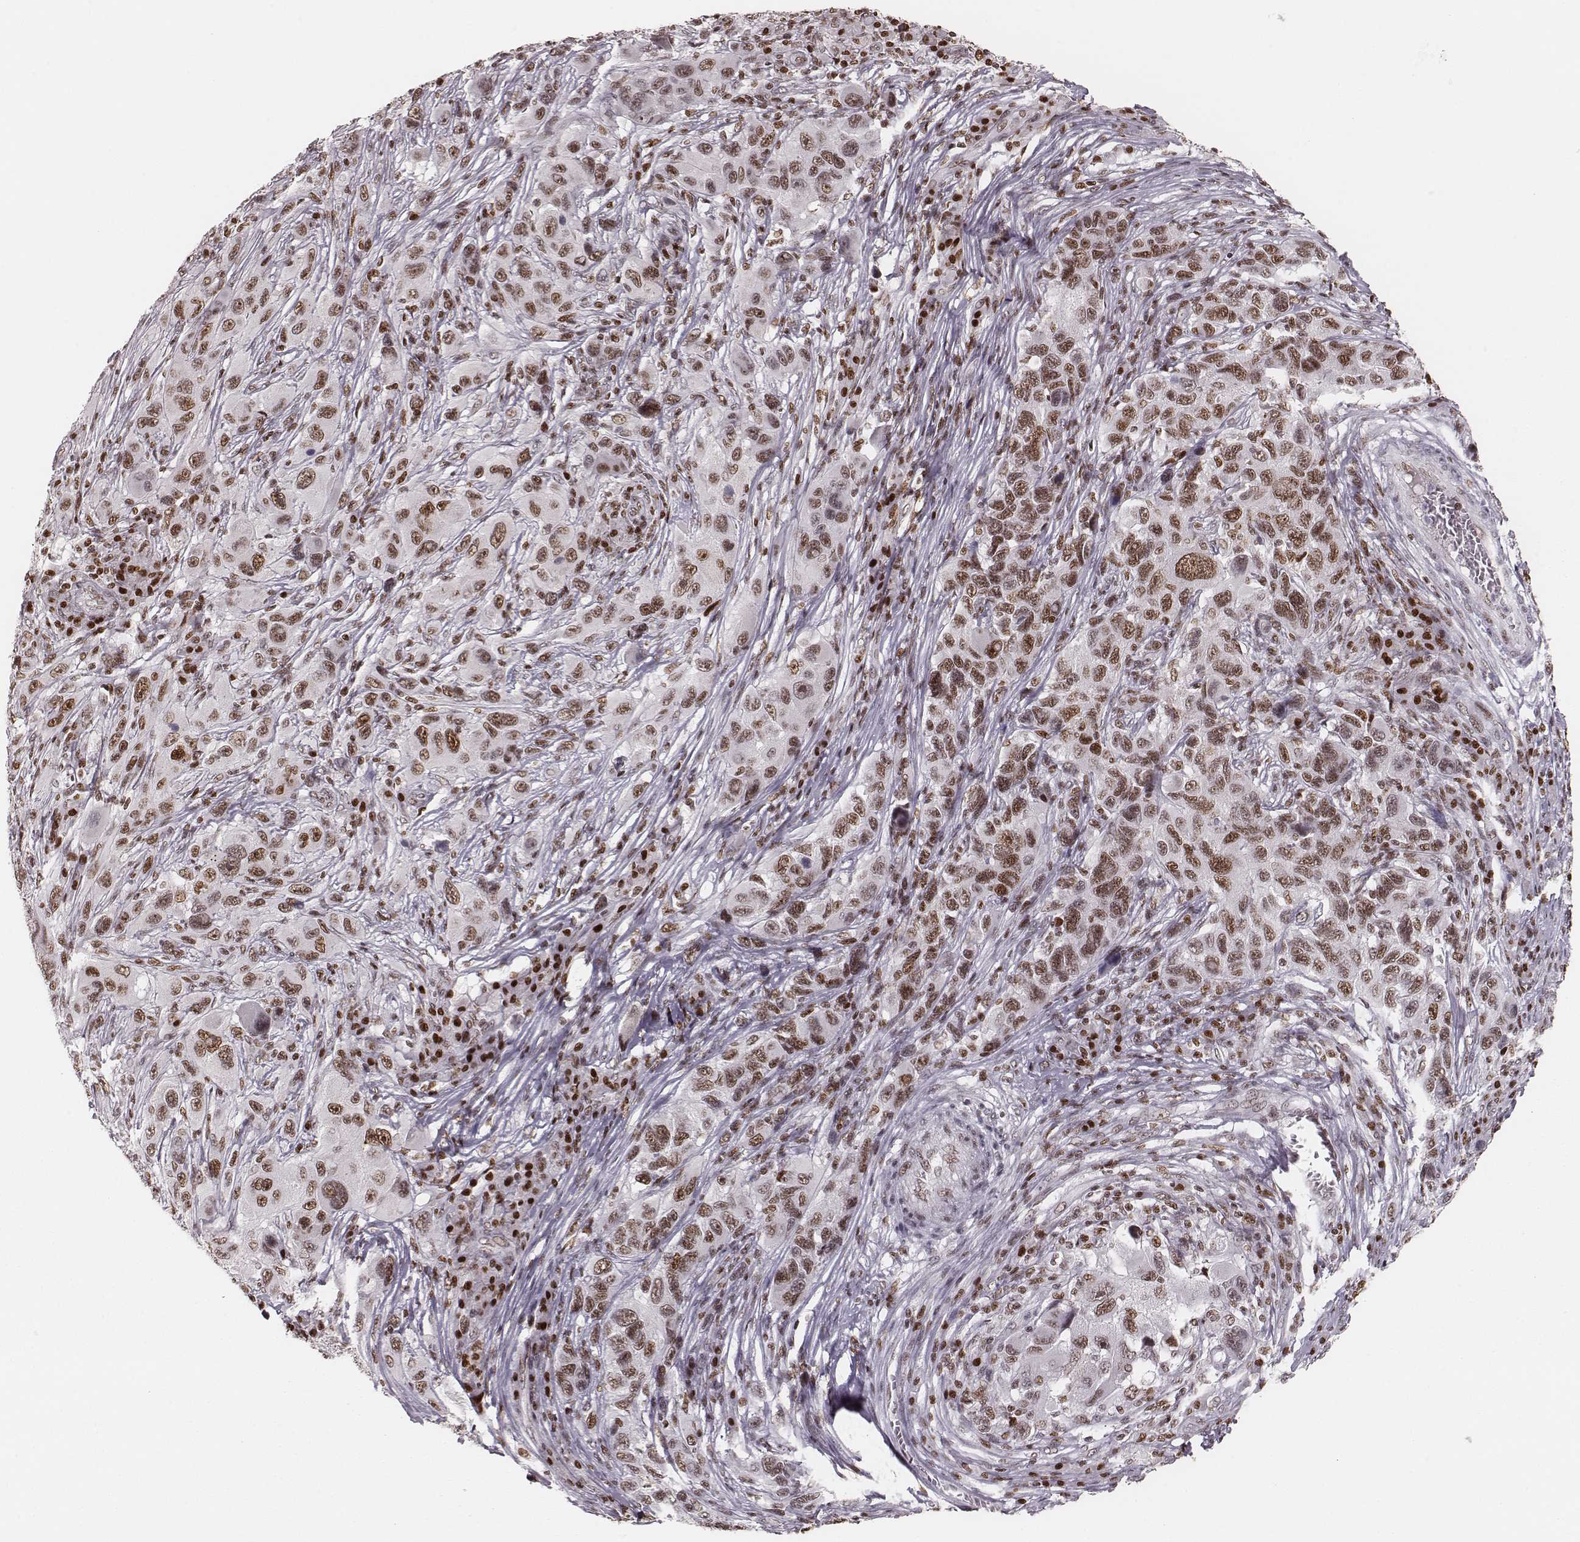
{"staining": {"intensity": "moderate", "quantity": ">75%", "location": "nuclear"}, "tissue": "melanoma", "cell_type": "Tumor cells", "image_type": "cancer", "snomed": [{"axis": "morphology", "description": "Malignant melanoma, NOS"}, {"axis": "topography", "description": "Skin"}], "caption": "DAB (3,3'-diaminobenzidine) immunohistochemical staining of human malignant melanoma displays moderate nuclear protein positivity in approximately >75% of tumor cells.", "gene": "PARP1", "patient": {"sex": "male", "age": 53}}